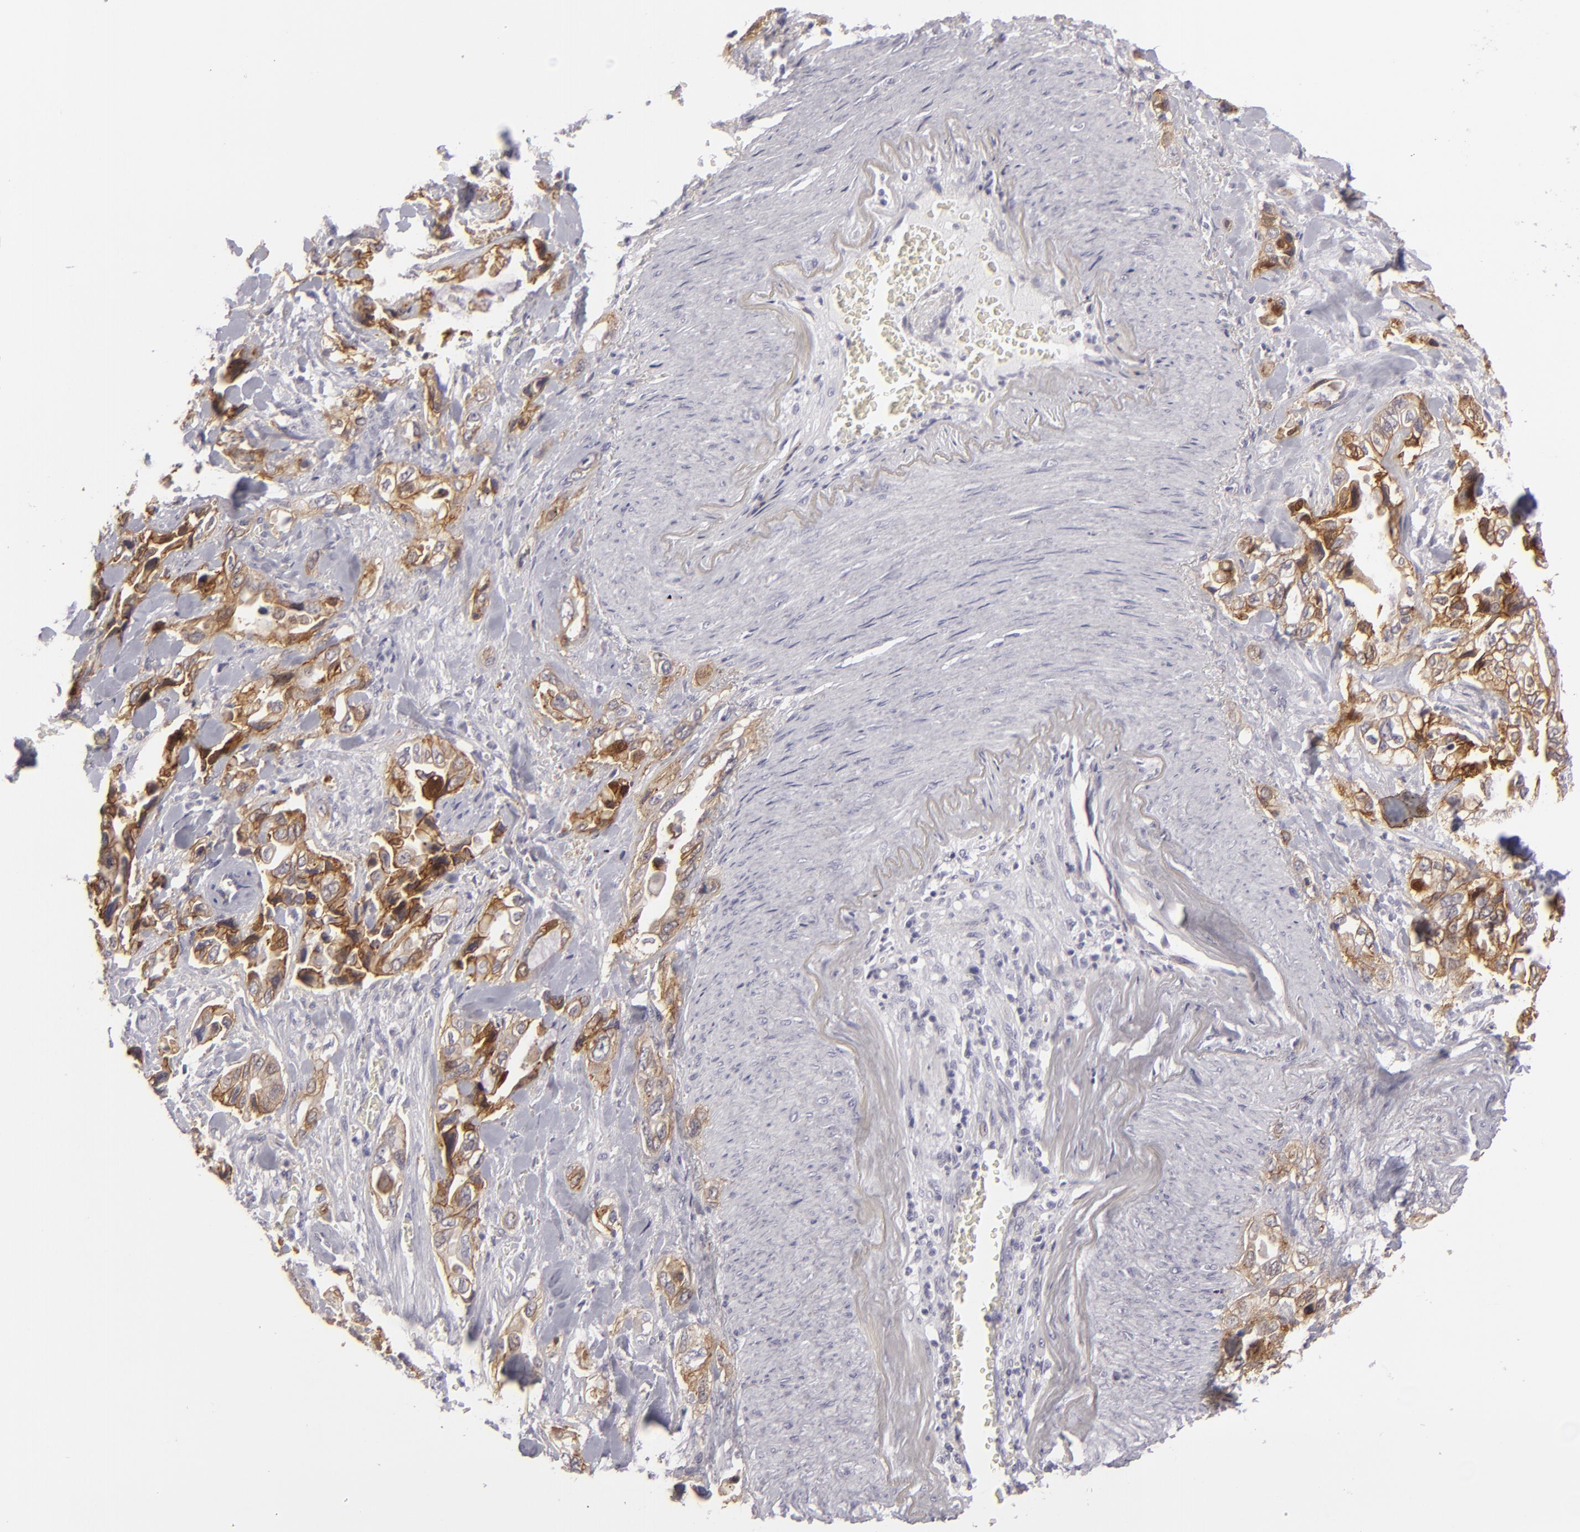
{"staining": {"intensity": "moderate", "quantity": "25%-75%", "location": "cytoplasmic/membranous"}, "tissue": "pancreatic cancer", "cell_type": "Tumor cells", "image_type": "cancer", "snomed": [{"axis": "morphology", "description": "Adenocarcinoma, NOS"}, {"axis": "topography", "description": "Pancreas"}], "caption": "Pancreatic adenocarcinoma stained with a protein marker shows moderate staining in tumor cells.", "gene": "JUP", "patient": {"sex": "male", "age": 69}}